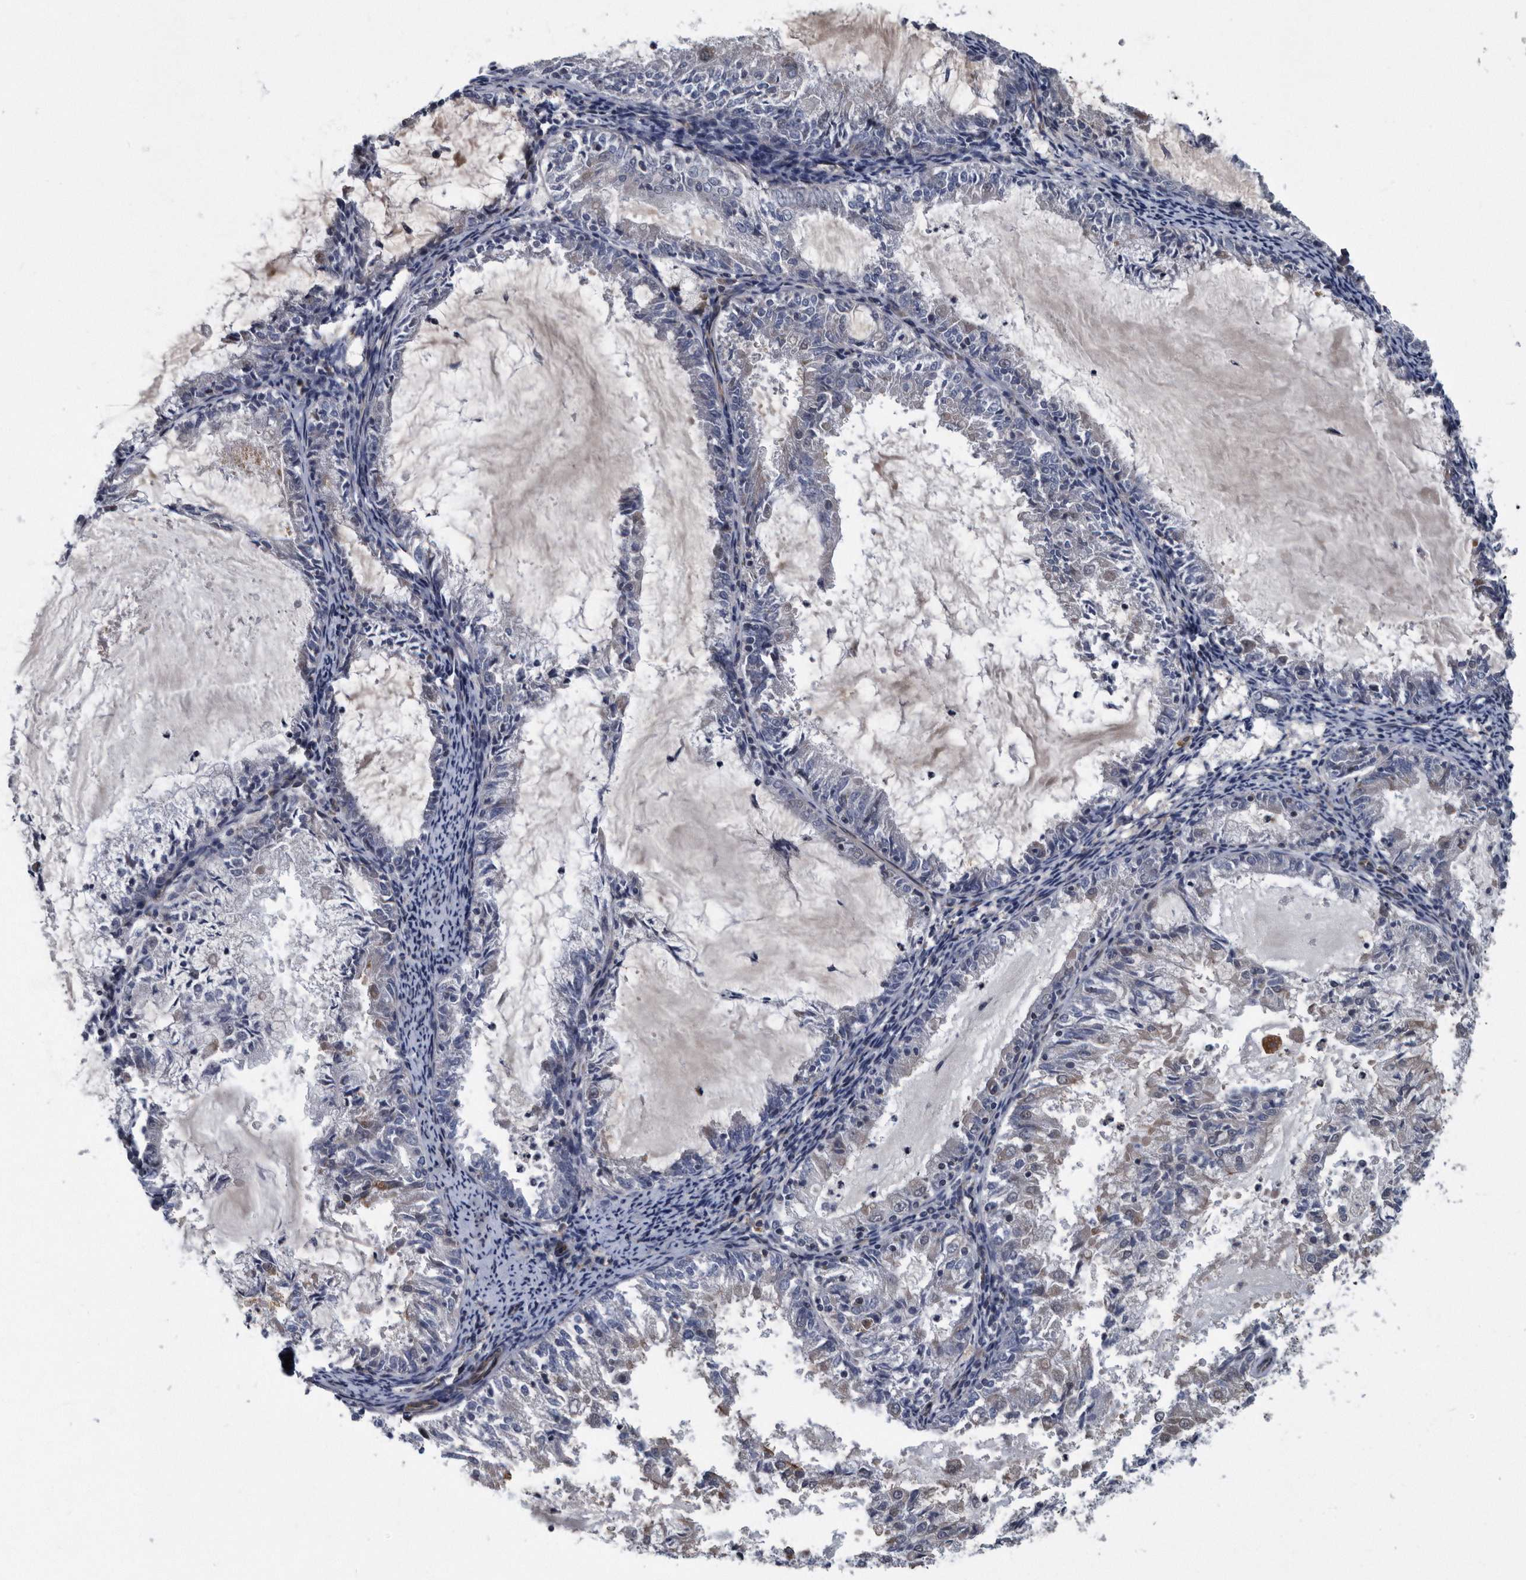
{"staining": {"intensity": "negative", "quantity": "none", "location": "none"}, "tissue": "endometrial cancer", "cell_type": "Tumor cells", "image_type": "cancer", "snomed": [{"axis": "morphology", "description": "Adenocarcinoma, NOS"}, {"axis": "topography", "description": "Endometrium"}], "caption": "Adenocarcinoma (endometrial) stained for a protein using IHC displays no positivity tumor cells.", "gene": "ARMCX1", "patient": {"sex": "female", "age": 57}}